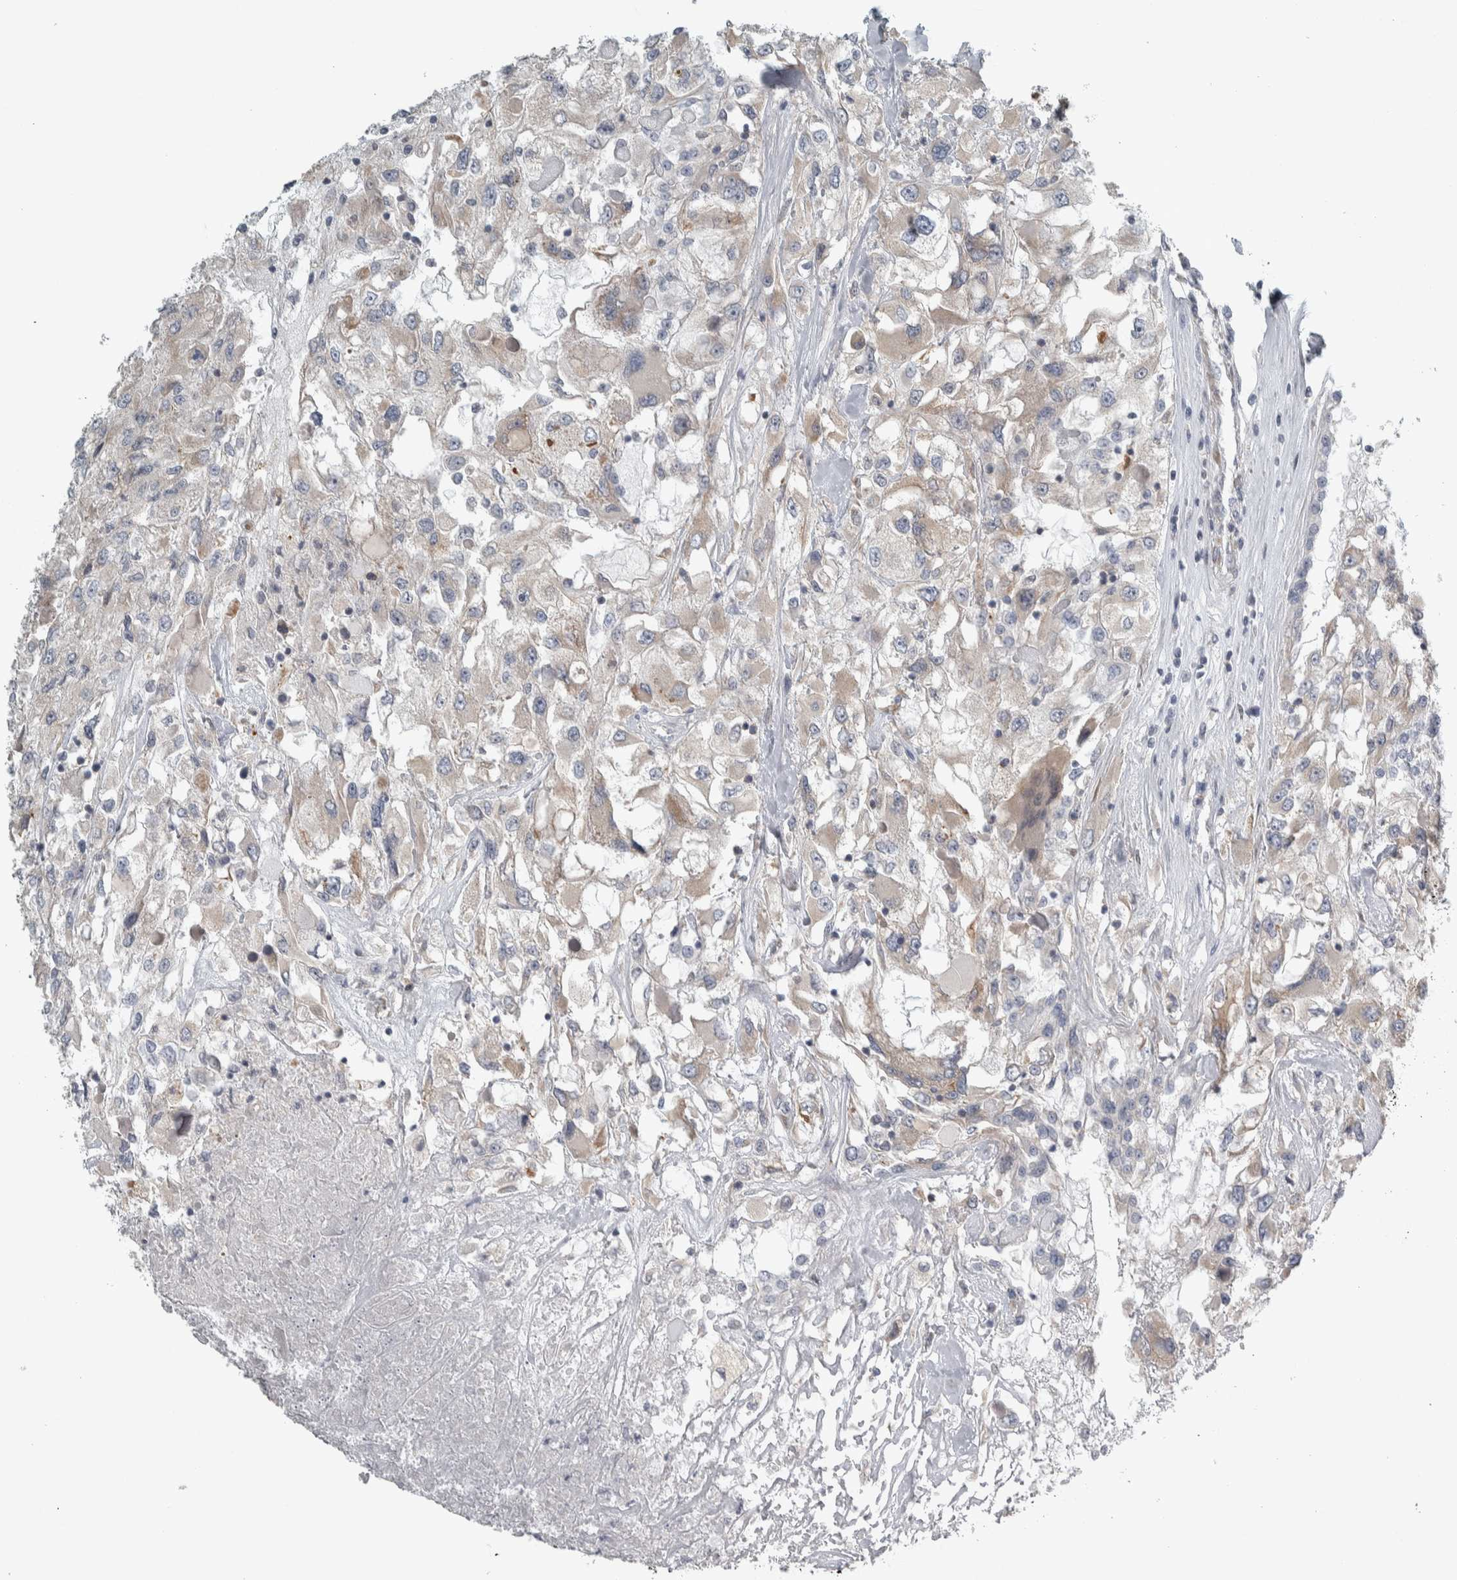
{"staining": {"intensity": "weak", "quantity": "25%-75%", "location": "cytoplasmic/membranous"}, "tissue": "renal cancer", "cell_type": "Tumor cells", "image_type": "cancer", "snomed": [{"axis": "morphology", "description": "Adenocarcinoma, NOS"}, {"axis": "topography", "description": "Kidney"}], "caption": "Weak cytoplasmic/membranous protein staining is identified in about 25%-75% of tumor cells in renal cancer. (Stains: DAB (3,3'-diaminobenzidine) in brown, nuclei in blue, Microscopy: brightfield microscopy at high magnification).", "gene": "SIGMAR1", "patient": {"sex": "female", "age": 52}}